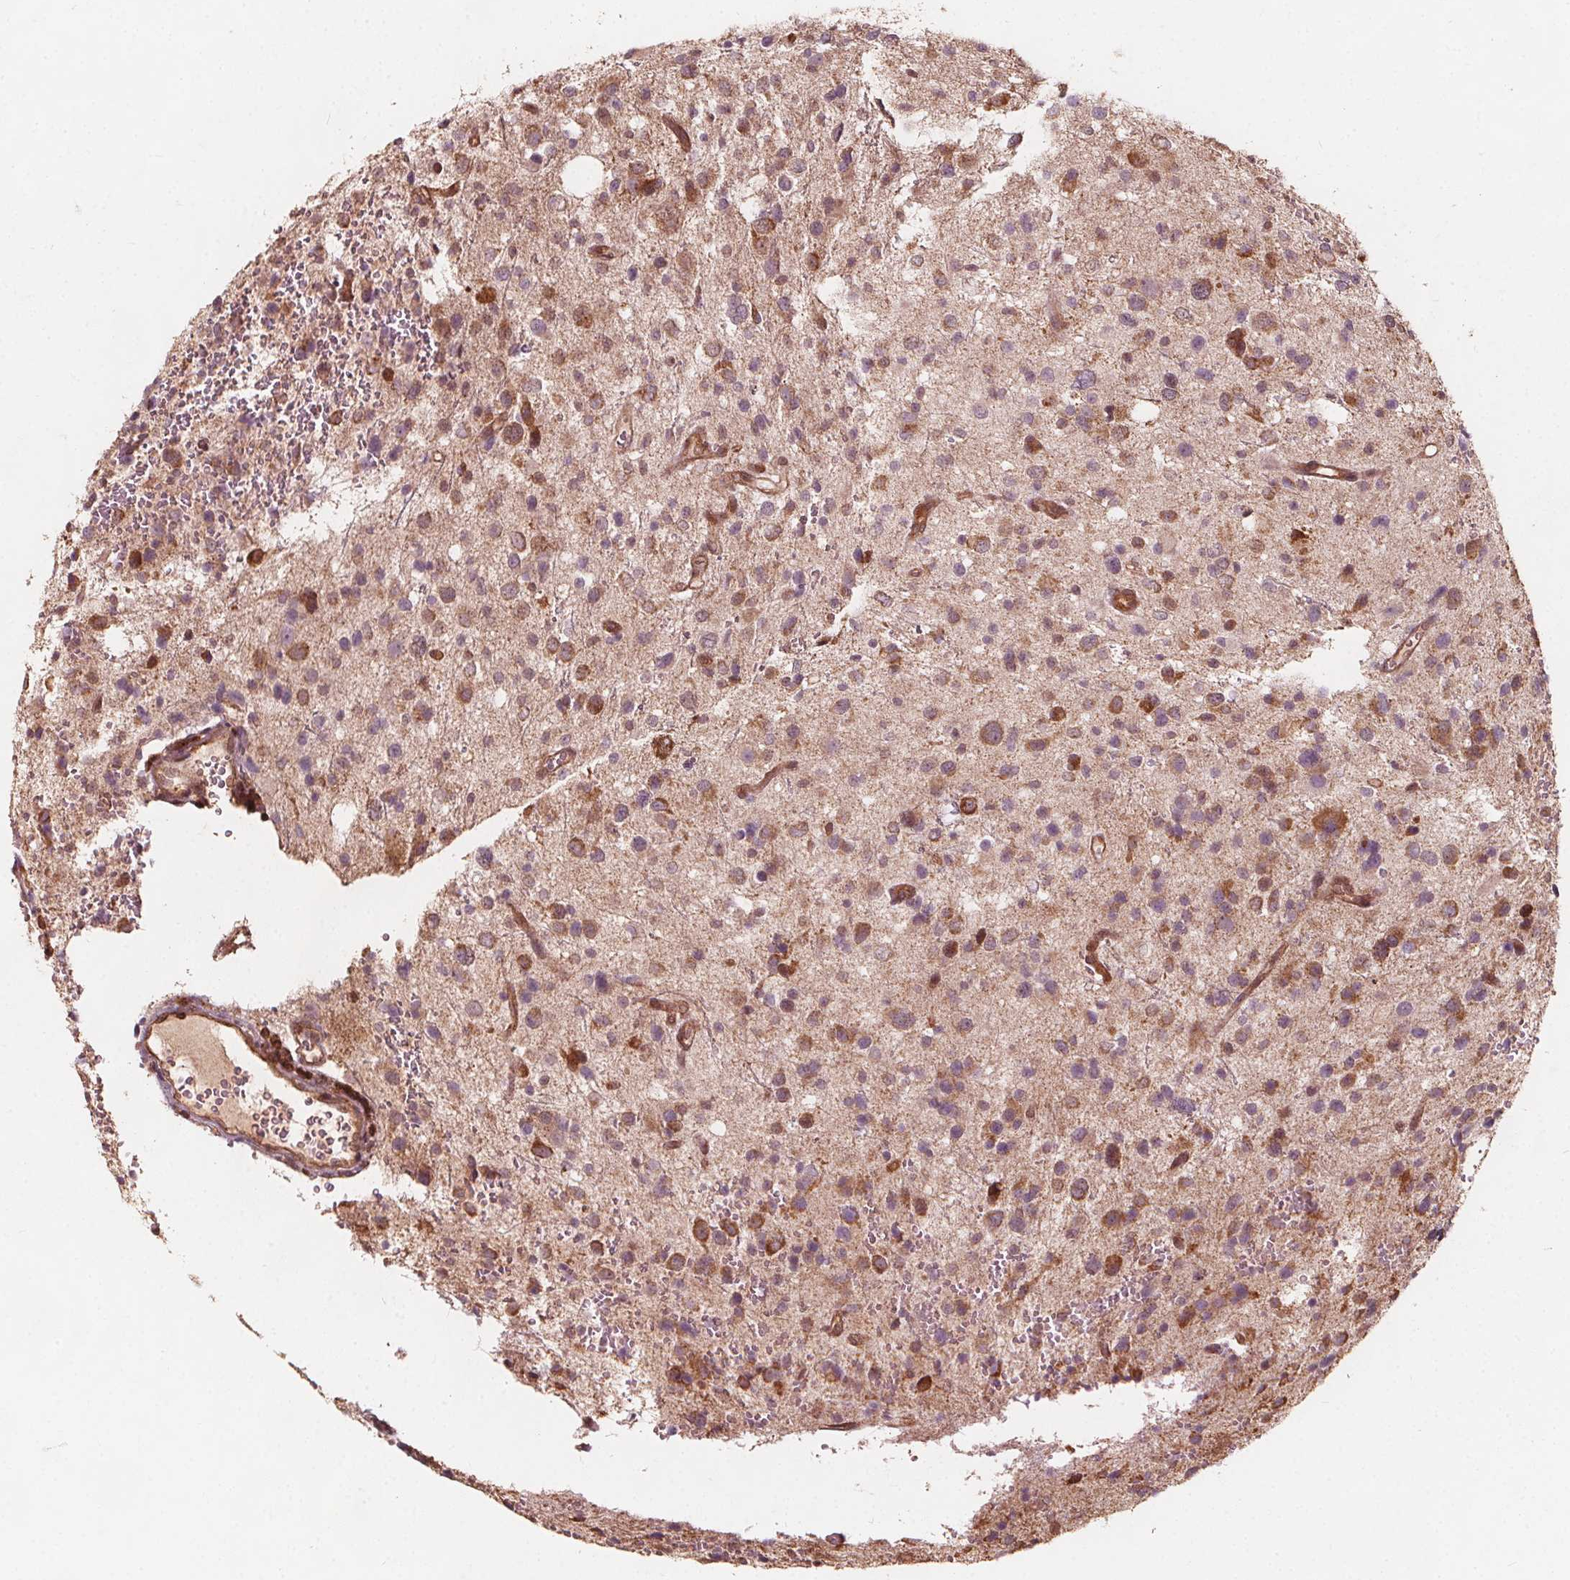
{"staining": {"intensity": "moderate", "quantity": "25%-75%", "location": "cytoplasmic/membranous"}, "tissue": "glioma", "cell_type": "Tumor cells", "image_type": "cancer", "snomed": [{"axis": "morphology", "description": "Glioma, malignant, Low grade"}, {"axis": "topography", "description": "Brain"}], "caption": "Immunohistochemical staining of human glioma displays medium levels of moderate cytoplasmic/membranous expression in approximately 25%-75% of tumor cells.", "gene": "AIP", "patient": {"sex": "male", "age": 43}}